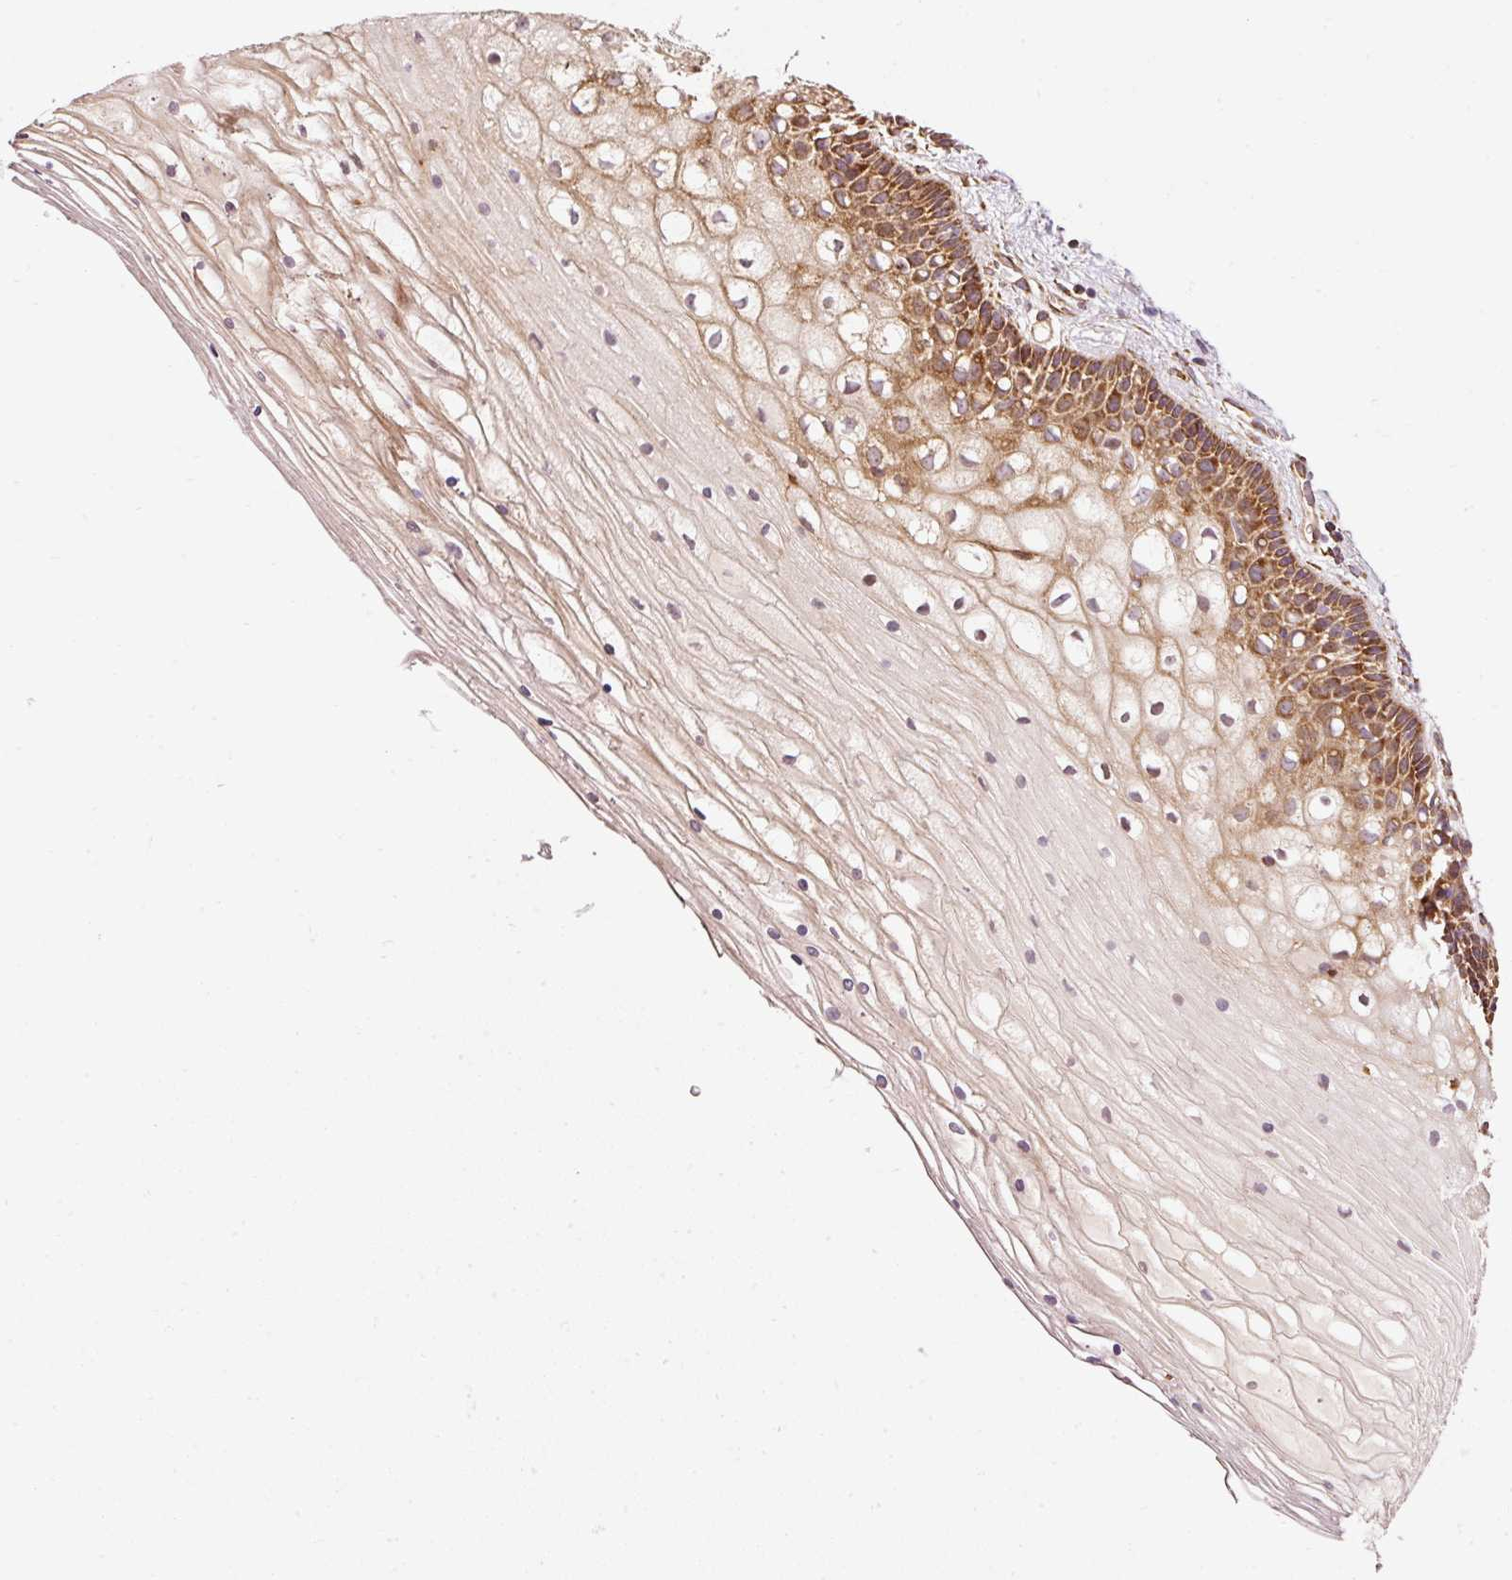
{"staining": {"intensity": "moderate", "quantity": ">75%", "location": "cytoplasmic/membranous"}, "tissue": "cervix", "cell_type": "Glandular cells", "image_type": "normal", "snomed": [{"axis": "morphology", "description": "Normal tissue, NOS"}, {"axis": "topography", "description": "Cervix"}], "caption": "This micrograph demonstrates immunohistochemistry staining of normal cervix, with medium moderate cytoplasmic/membranous expression in about >75% of glandular cells.", "gene": "ISCU", "patient": {"sex": "female", "age": 36}}